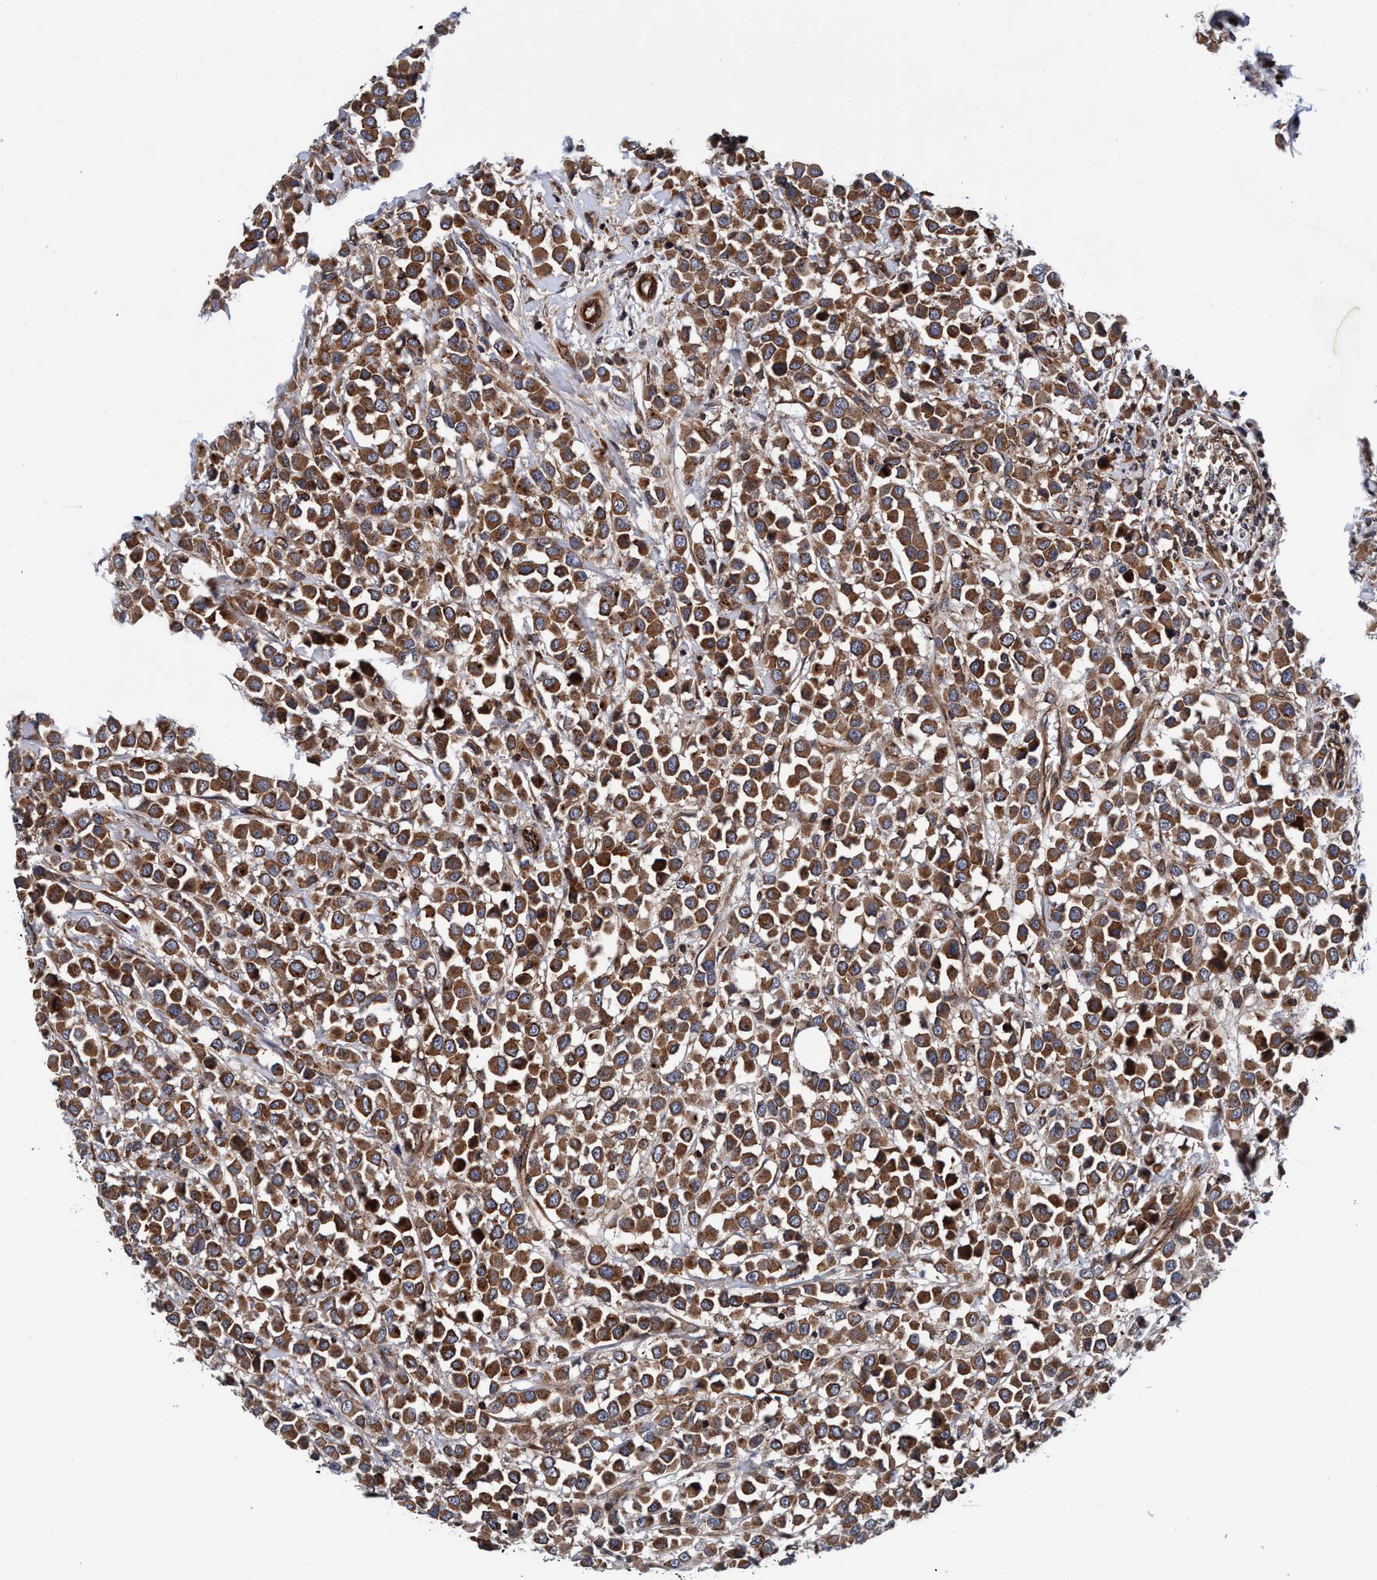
{"staining": {"intensity": "strong", "quantity": ">75%", "location": "cytoplasmic/membranous"}, "tissue": "breast cancer", "cell_type": "Tumor cells", "image_type": "cancer", "snomed": [{"axis": "morphology", "description": "Duct carcinoma"}, {"axis": "topography", "description": "Breast"}], "caption": "Human breast cancer (invasive ductal carcinoma) stained with a brown dye displays strong cytoplasmic/membranous positive positivity in about >75% of tumor cells.", "gene": "MCM3AP", "patient": {"sex": "female", "age": 61}}